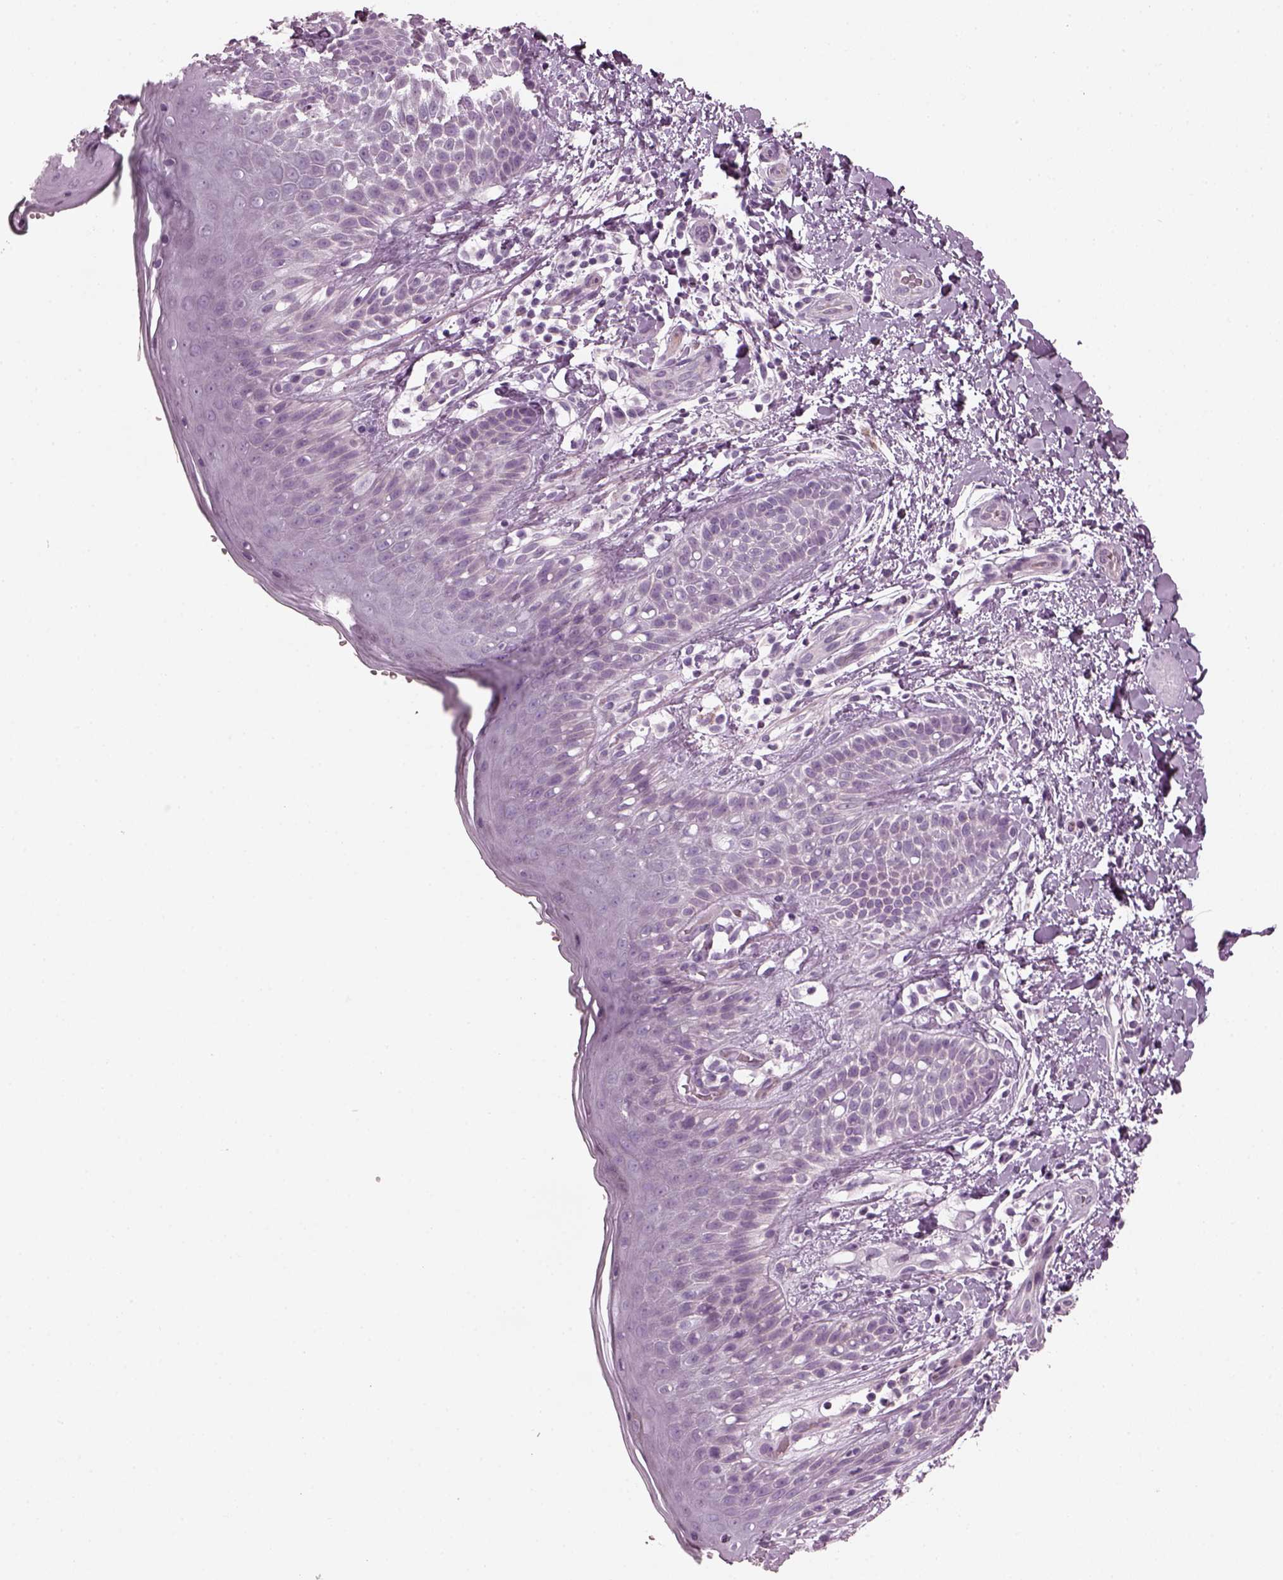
{"staining": {"intensity": "negative", "quantity": "none", "location": "none"}, "tissue": "skin", "cell_type": "Epidermal cells", "image_type": "normal", "snomed": [{"axis": "morphology", "description": "Normal tissue, NOS"}, {"axis": "topography", "description": "Anal"}], "caption": "High power microscopy image of an immunohistochemistry image of normal skin, revealing no significant positivity in epidermal cells. The staining was performed using DAB to visualize the protein expression in brown, while the nuclei were stained in blue with hematoxylin (Magnification: 20x).", "gene": "PDC", "patient": {"sex": "male", "age": 36}}